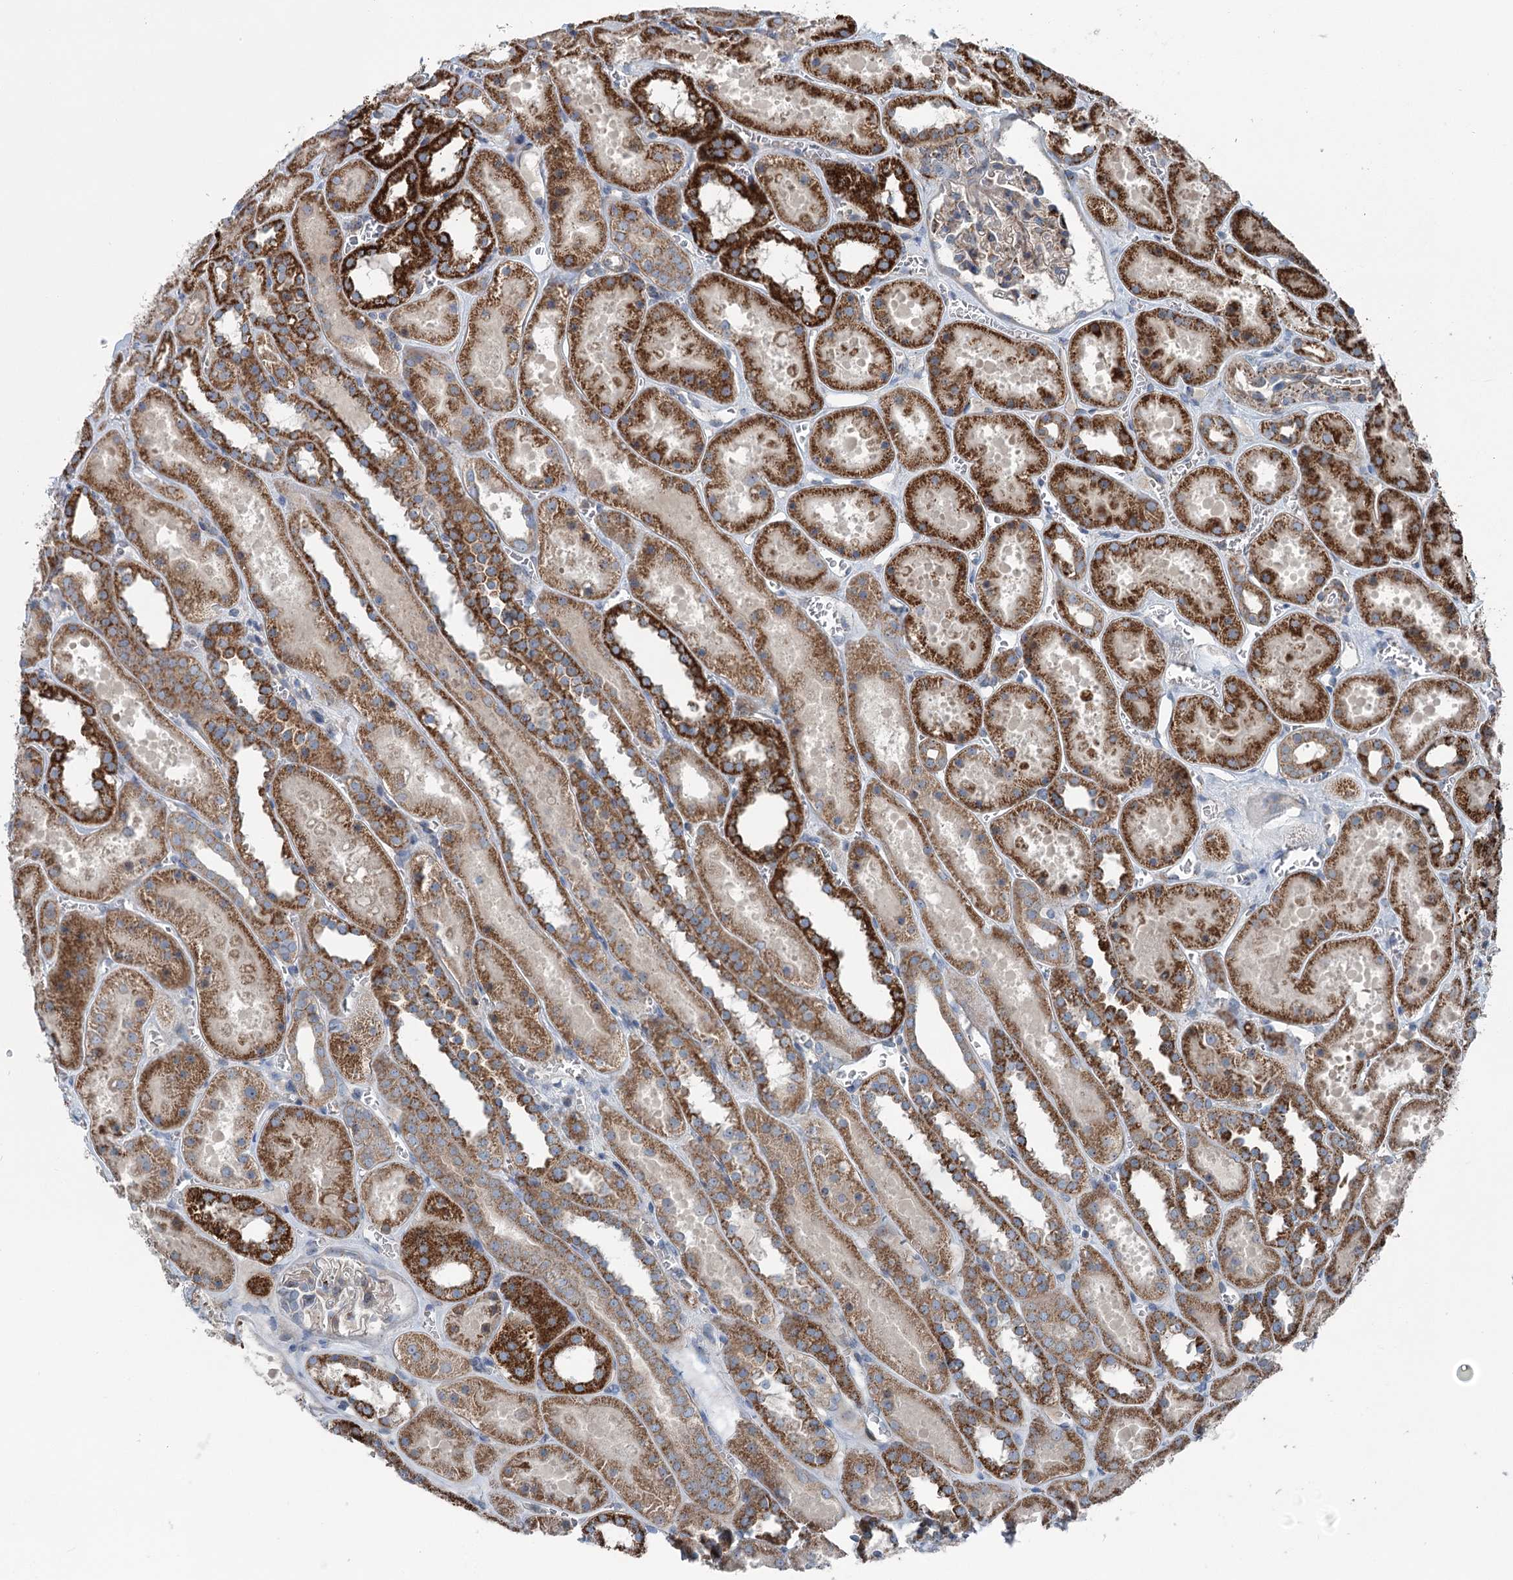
{"staining": {"intensity": "weak", "quantity": "<25%", "location": "cytoplasmic/membranous"}, "tissue": "kidney", "cell_type": "Cells in glomeruli", "image_type": "normal", "snomed": [{"axis": "morphology", "description": "Normal tissue, NOS"}, {"axis": "topography", "description": "Kidney"}], "caption": "Immunohistochemistry of unremarkable kidney displays no staining in cells in glomeruli.", "gene": "MARK2", "patient": {"sex": "female", "age": 41}}